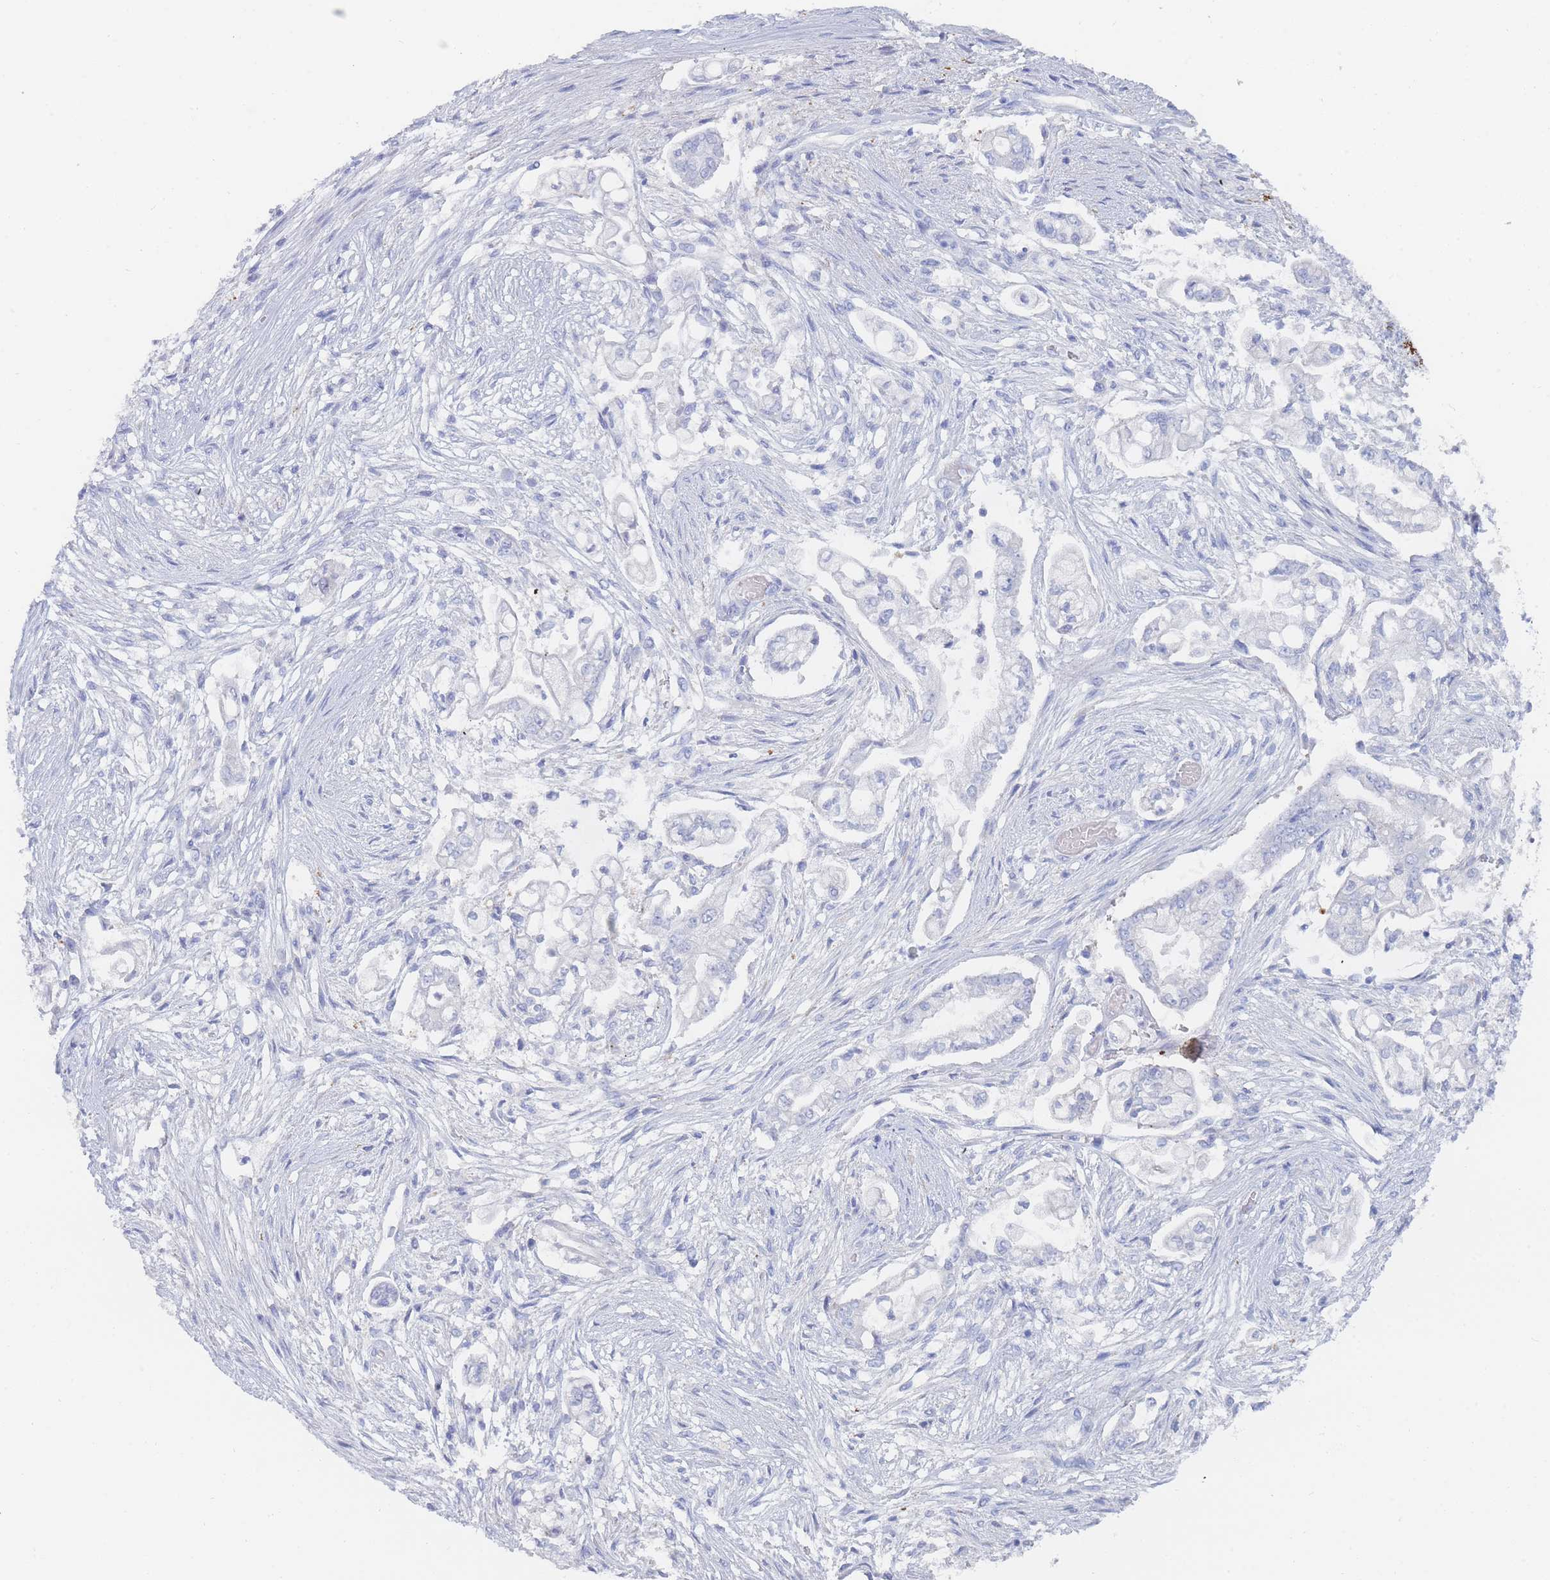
{"staining": {"intensity": "negative", "quantity": "none", "location": "none"}, "tissue": "pancreatic cancer", "cell_type": "Tumor cells", "image_type": "cancer", "snomed": [{"axis": "morphology", "description": "Adenocarcinoma, NOS"}, {"axis": "topography", "description": "Pancreas"}], "caption": "This is a image of immunohistochemistry staining of adenocarcinoma (pancreatic), which shows no positivity in tumor cells.", "gene": "SLC25A35", "patient": {"sex": "female", "age": 69}}